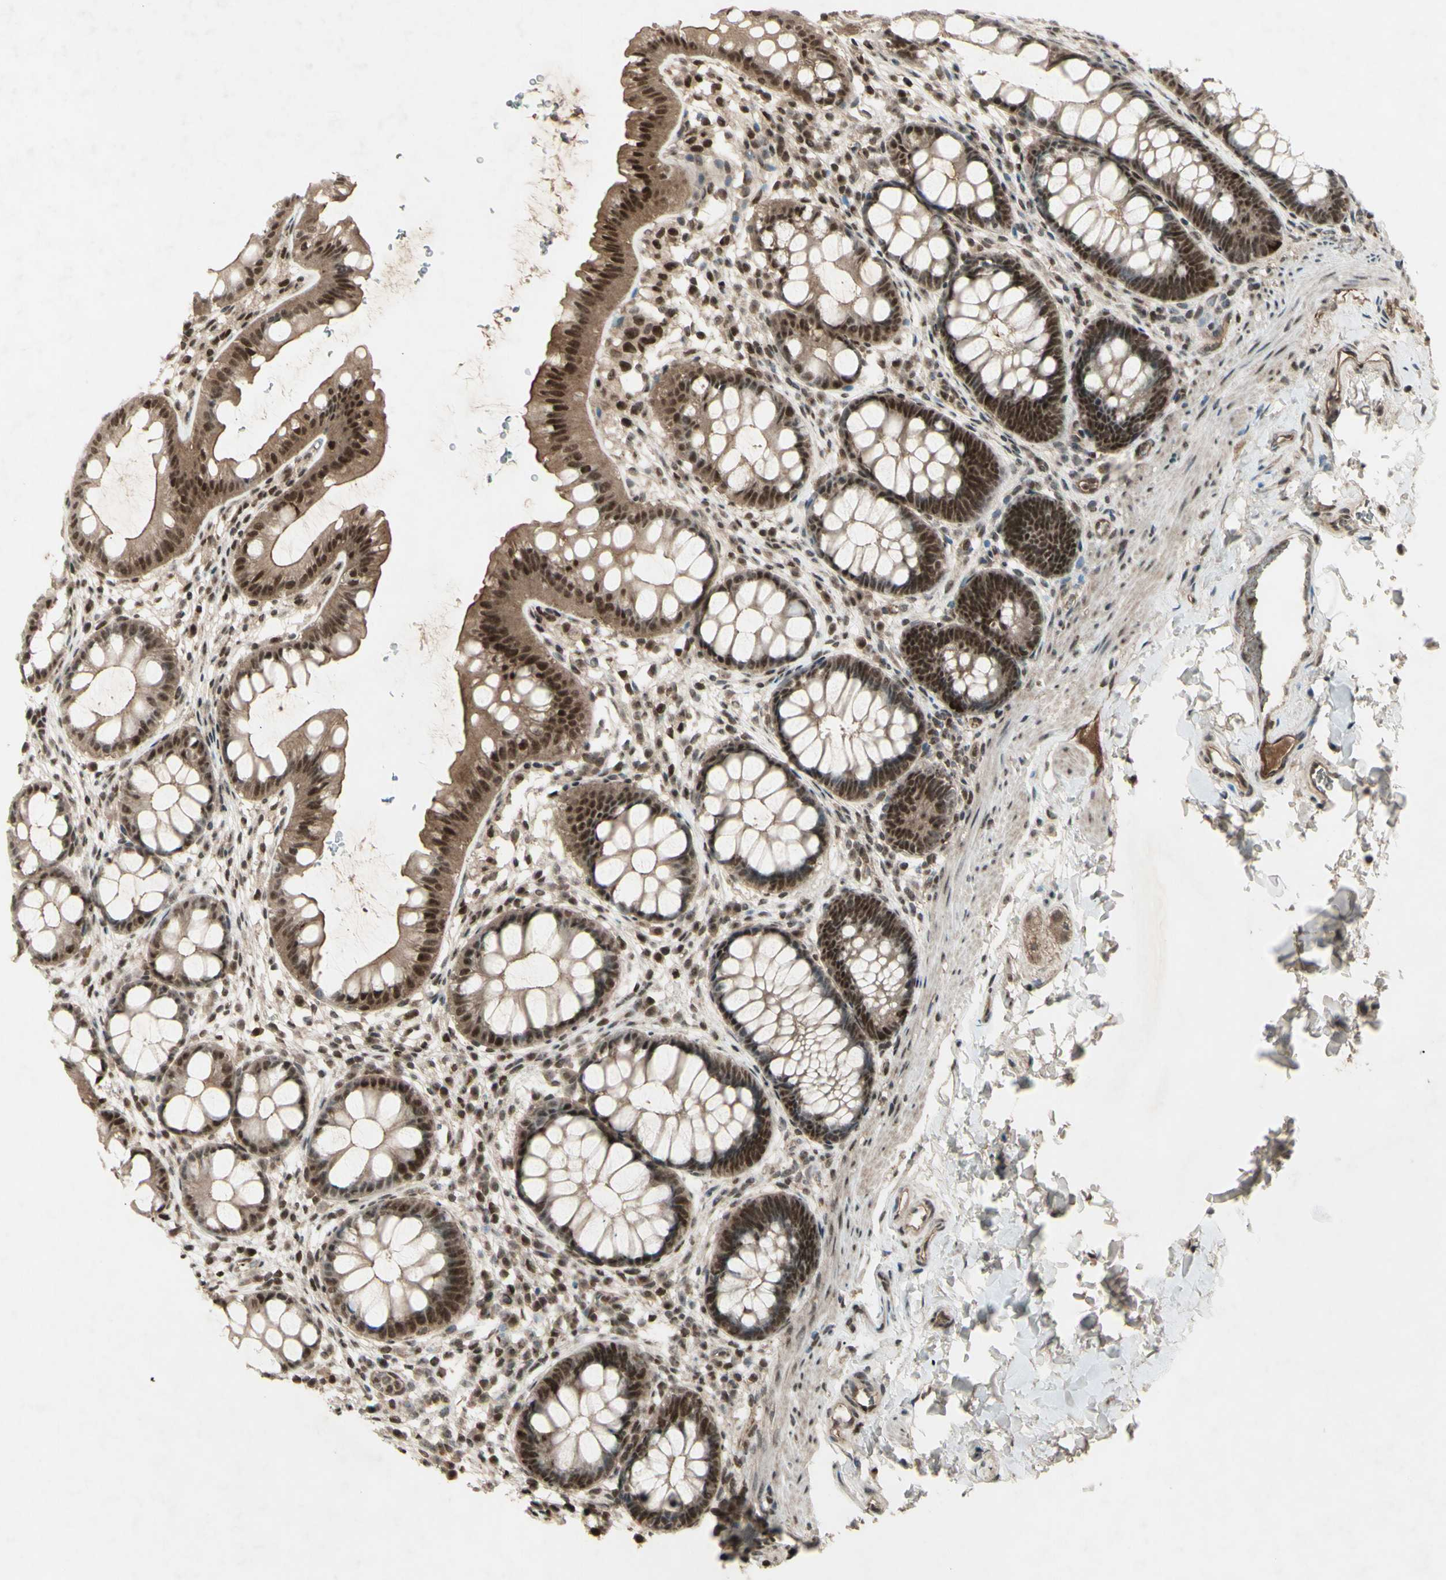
{"staining": {"intensity": "moderate", "quantity": ">75%", "location": "cytoplasmic/membranous,nuclear"}, "tissue": "rectum", "cell_type": "Glandular cells", "image_type": "normal", "snomed": [{"axis": "morphology", "description": "Normal tissue, NOS"}, {"axis": "topography", "description": "Rectum"}], "caption": "High-magnification brightfield microscopy of unremarkable rectum stained with DAB (brown) and counterstained with hematoxylin (blue). glandular cells exhibit moderate cytoplasmic/membranous,nuclear positivity is present in about>75% of cells.", "gene": "SNW1", "patient": {"sex": "female", "age": 24}}